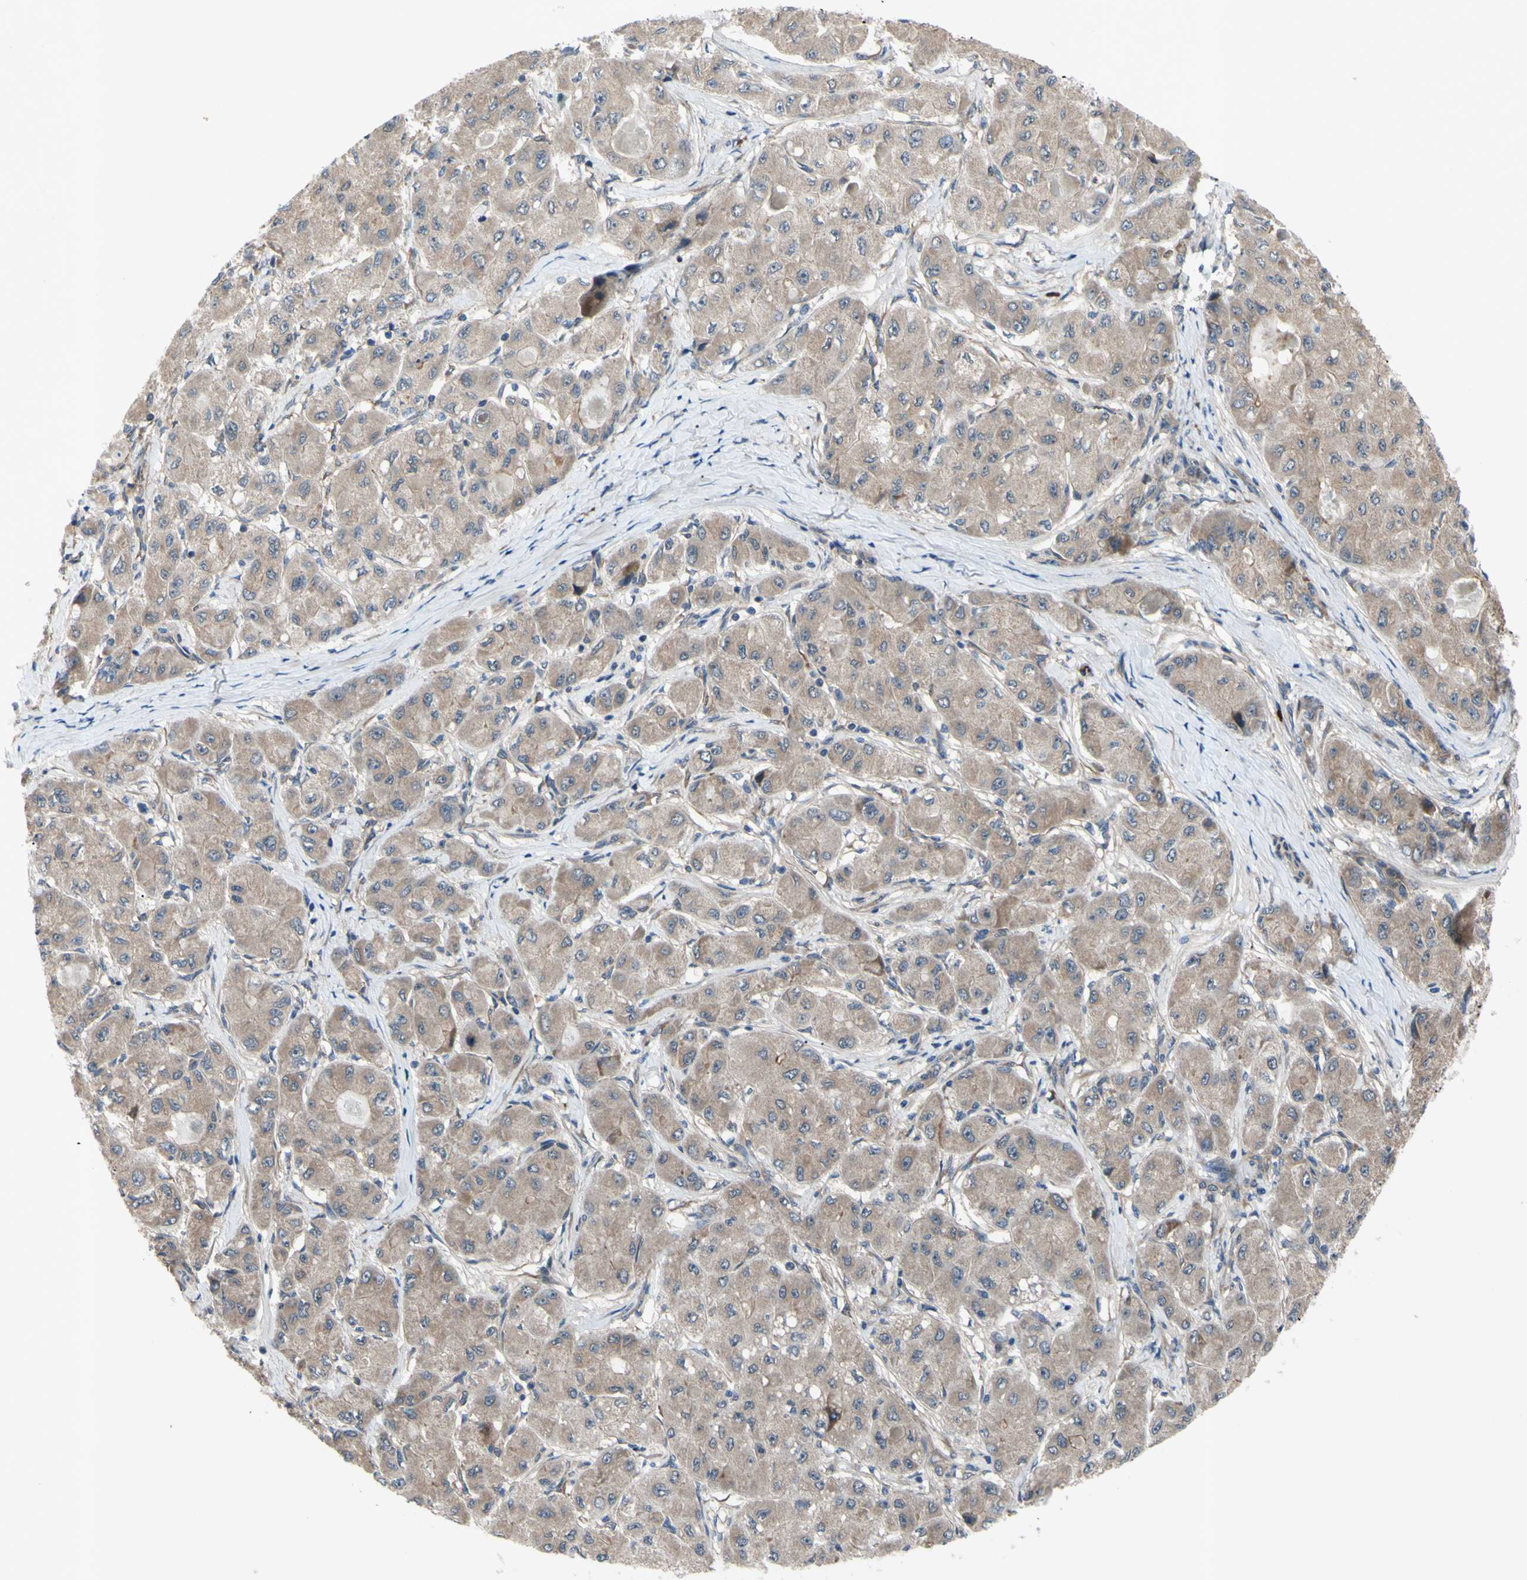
{"staining": {"intensity": "weak", "quantity": "25%-75%", "location": "cytoplasmic/membranous"}, "tissue": "liver cancer", "cell_type": "Tumor cells", "image_type": "cancer", "snomed": [{"axis": "morphology", "description": "Carcinoma, Hepatocellular, NOS"}, {"axis": "topography", "description": "Liver"}], "caption": "Immunohistochemical staining of human liver hepatocellular carcinoma shows low levels of weak cytoplasmic/membranous positivity in approximately 25%-75% of tumor cells. The protein of interest is stained brown, and the nuclei are stained in blue (DAB (3,3'-diaminobenzidine) IHC with brightfield microscopy, high magnification).", "gene": "SVIL", "patient": {"sex": "male", "age": 80}}